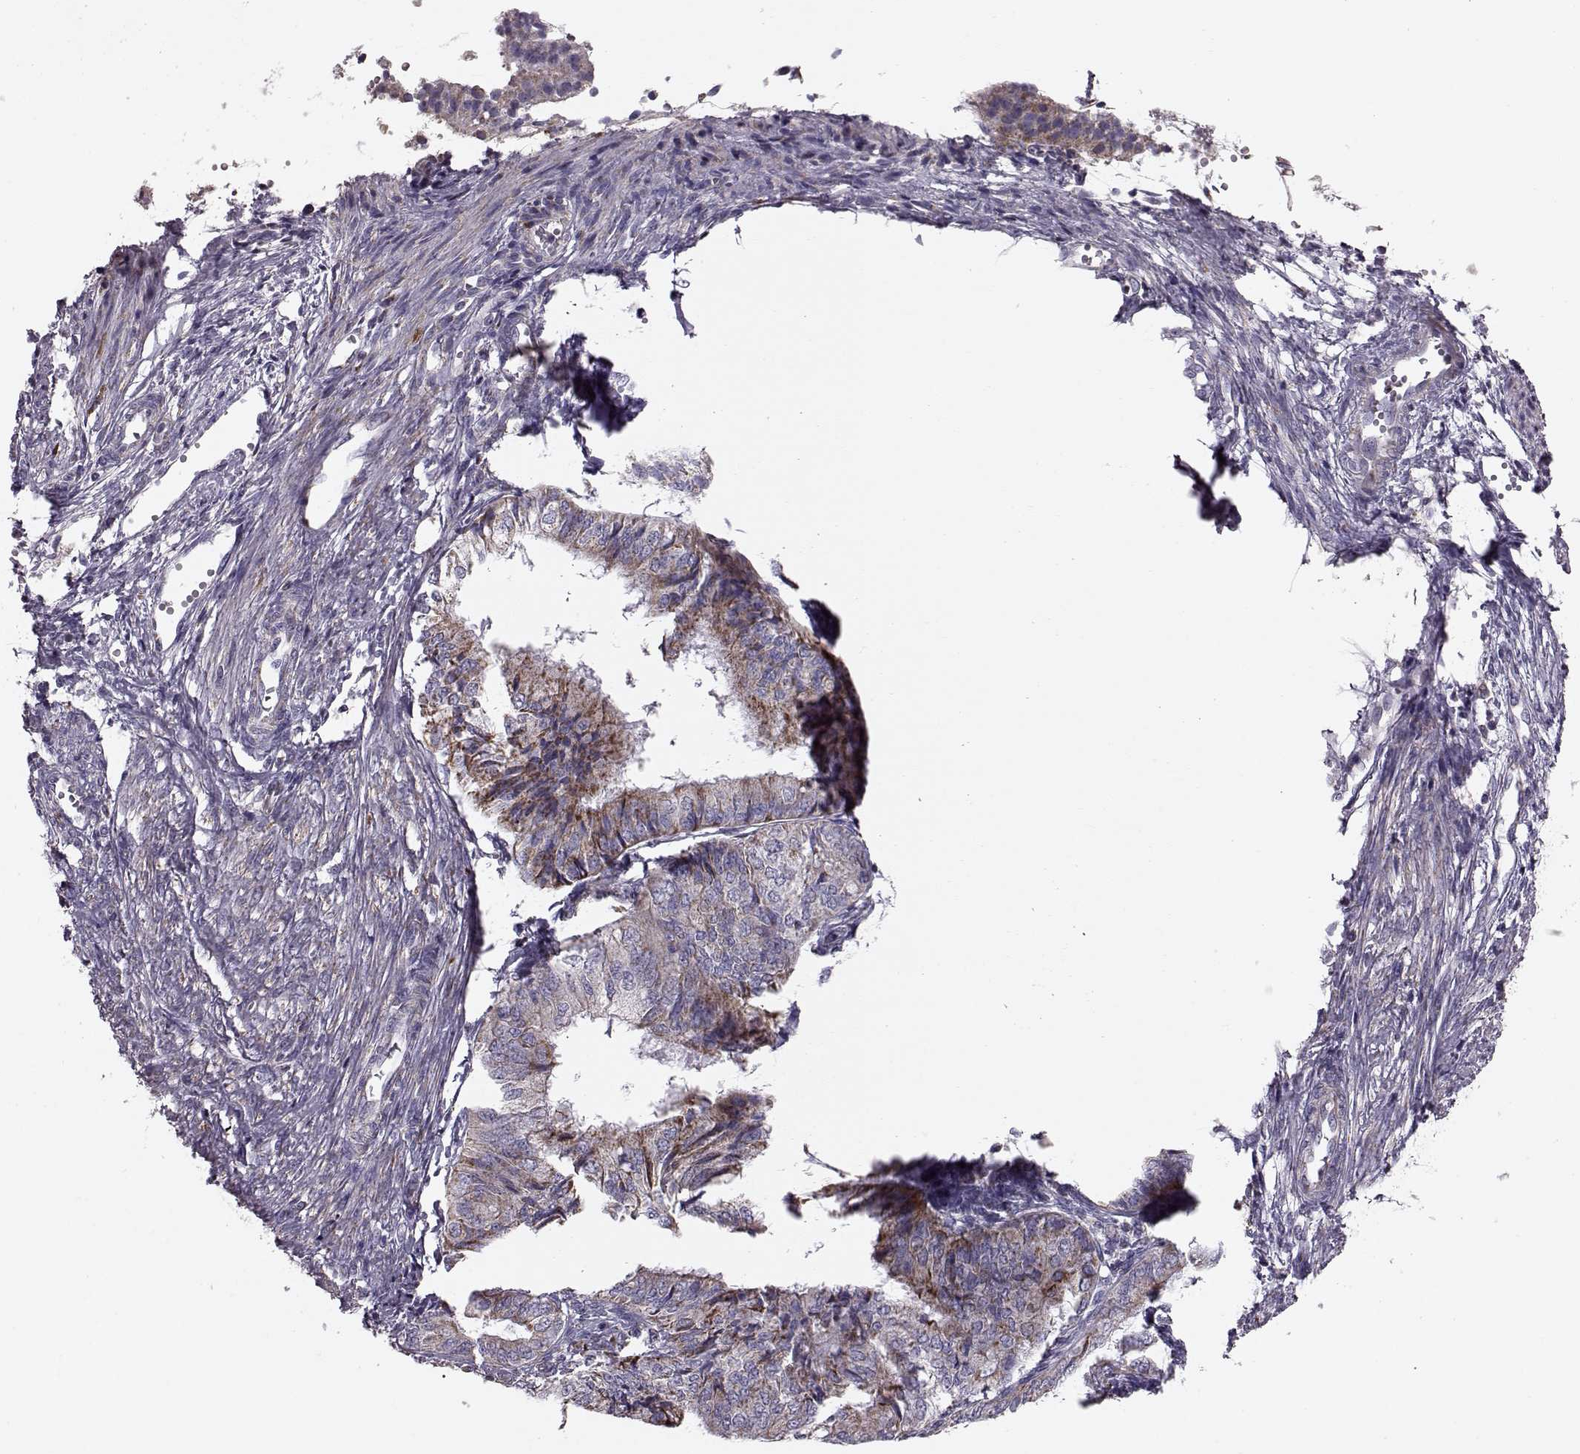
{"staining": {"intensity": "moderate", "quantity": ">75%", "location": "cytoplasmic/membranous"}, "tissue": "endometrial cancer", "cell_type": "Tumor cells", "image_type": "cancer", "snomed": [{"axis": "morphology", "description": "Adenocarcinoma, NOS"}, {"axis": "topography", "description": "Endometrium"}], "caption": "Tumor cells demonstrate moderate cytoplasmic/membranous positivity in about >75% of cells in adenocarcinoma (endometrial). (brown staining indicates protein expression, while blue staining denotes nuclei).", "gene": "ATP5MF", "patient": {"sex": "female", "age": 58}}